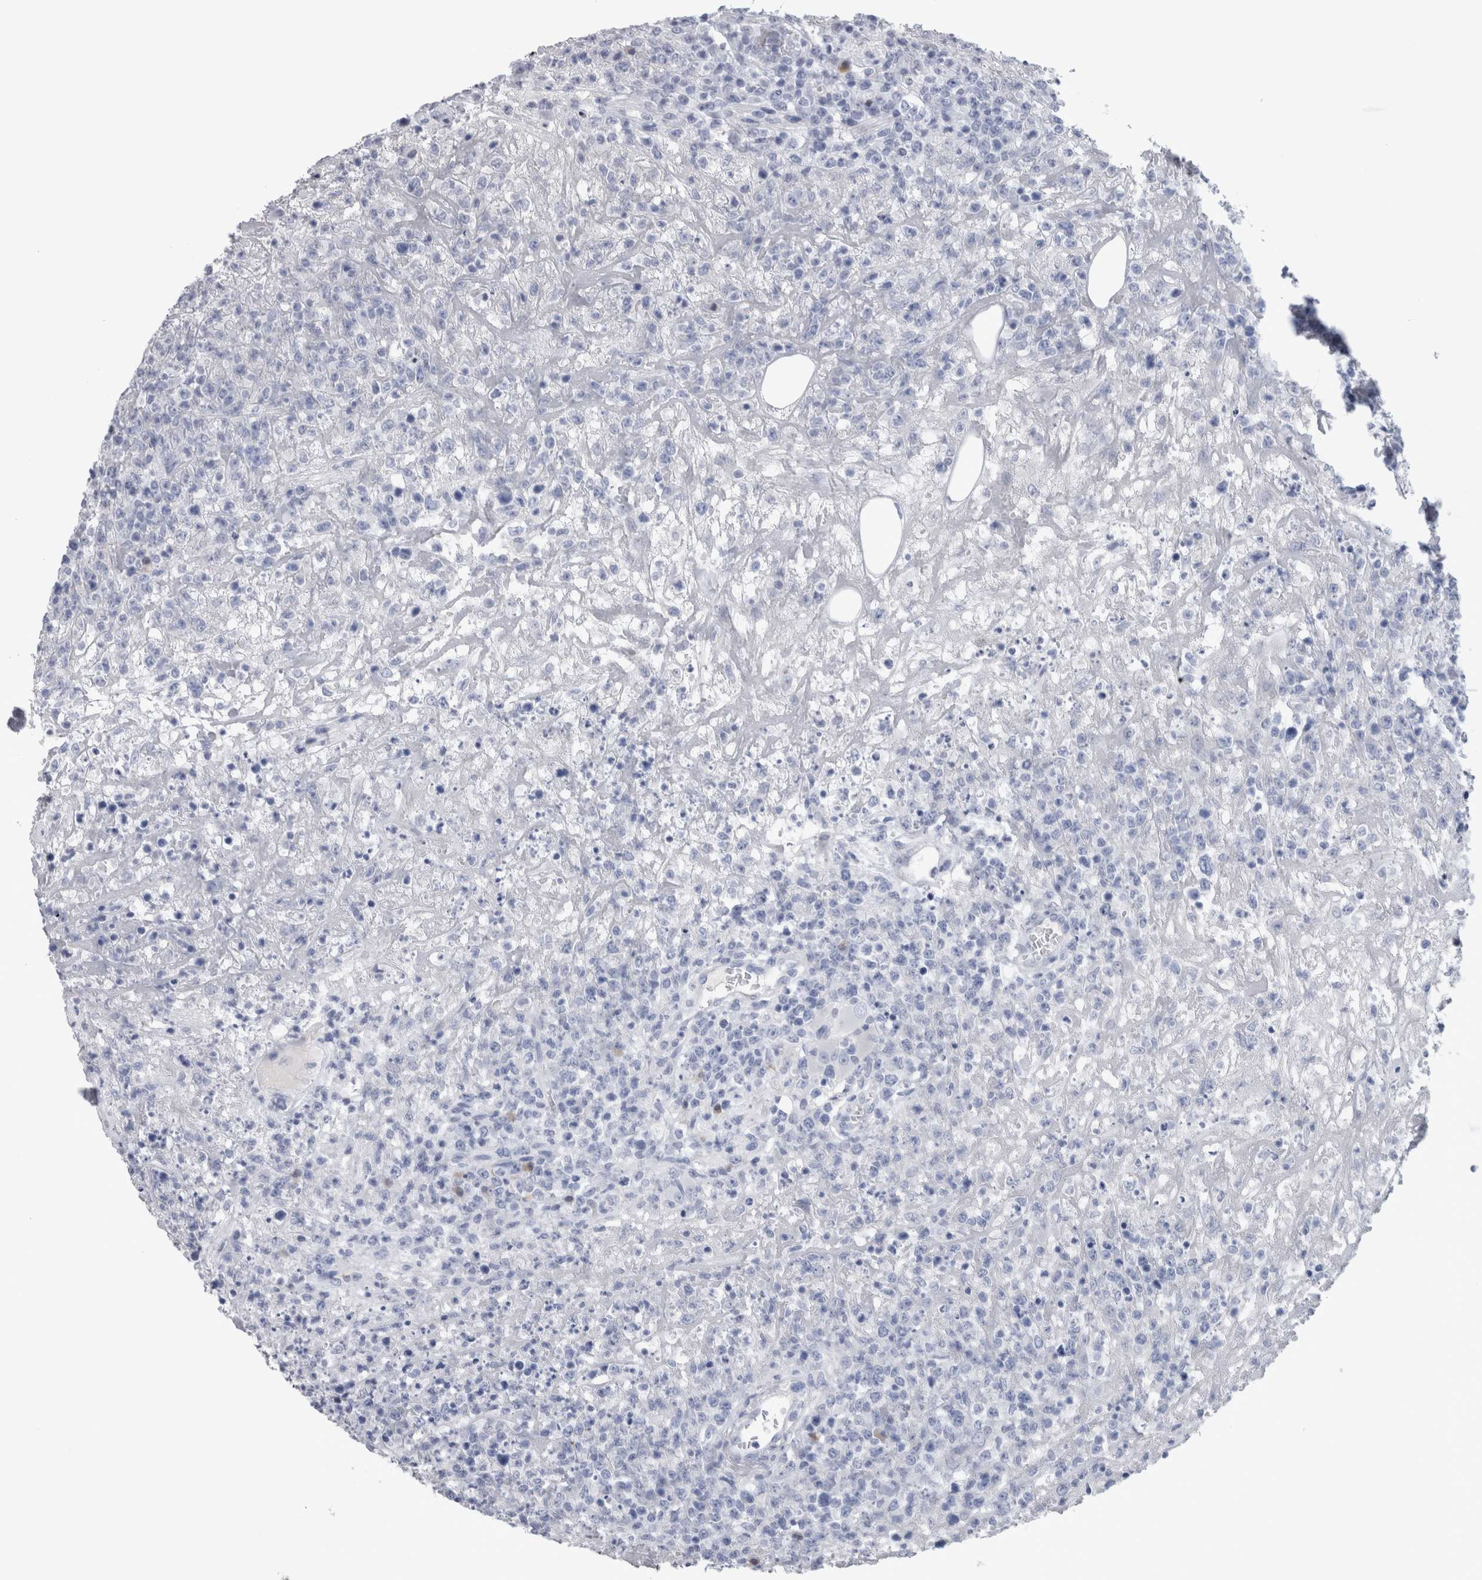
{"staining": {"intensity": "negative", "quantity": "none", "location": "none"}, "tissue": "lymphoma", "cell_type": "Tumor cells", "image_type": "cancer", "snomed": [{"axis": "morphology", "description": "Malignant lymphoma, non-Hodgkin's type, High grade"}, {"axis": "topography", "description": "Colon"}], "caption": "Human malignant lymphoma, non-Hodgkin's type (high-grade) stained for a protein using IHC exhibits no positivity in tumor cells.", "gene": "CA8", "patient": {"sex": "female", "age": 53}}